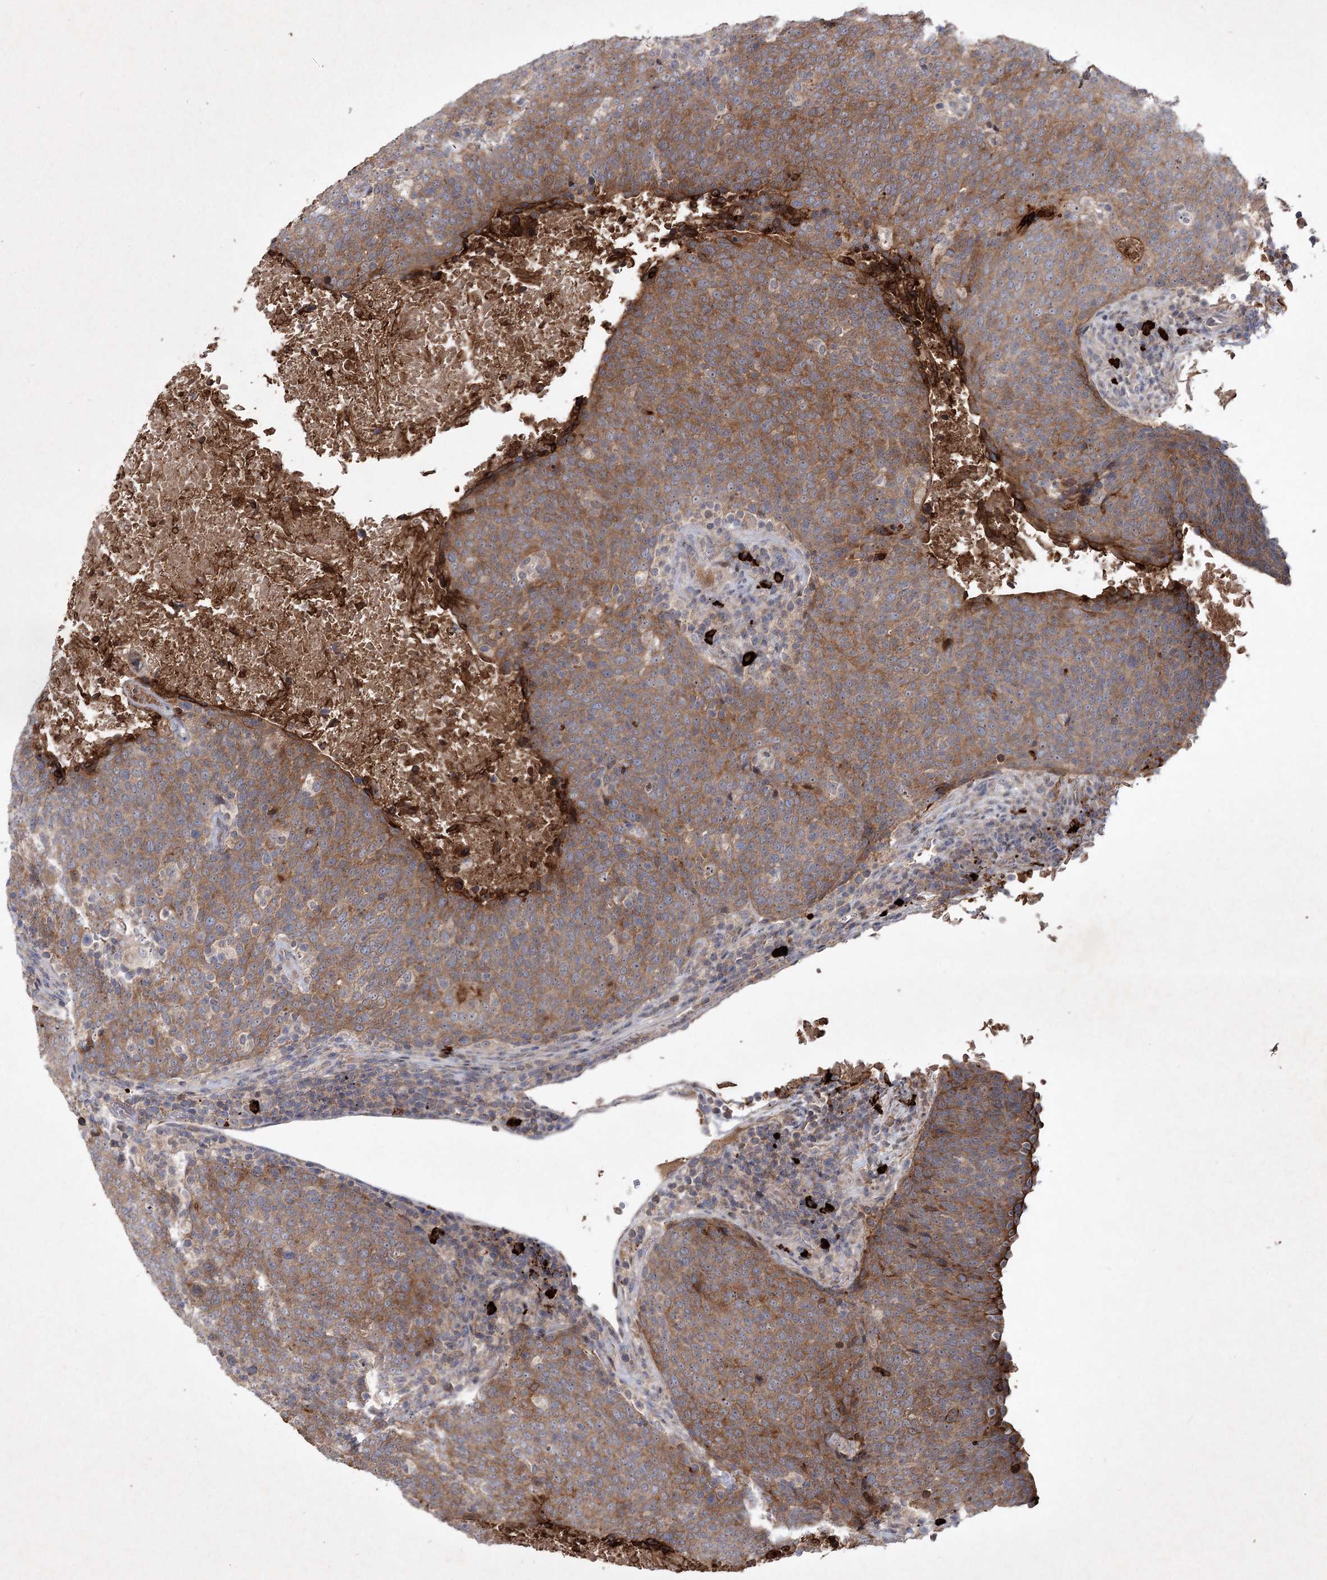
{"staining": {"intensity": "moderate", "quantity": ">75%", "location": "cytoplasmic/membranous"}, "tissue": "head and neck cancer", "cell_type": "Tumor cells", "image_type": "cancer", "snomed": [{"axis": "morphology", "description": "Squamous cell carcinoma, NOS"}, {"axis": "morphology", "description": "Squamous cell carcinoma, metastatic, NOS"}, {"axis": "topography", "description": "Lymph node"}, {"axis": "topography", "description": "Head-Neck"}], "caption": "Brown immunohistochemical staining in human head and neck cancer (squamous cell carcinoma) reveals moderate cytoplasmic/membranous positivity in approximately >75% of tumor cells.", "gene": "MAP3K13", "patient": {"sex": "male", "age": 62}}